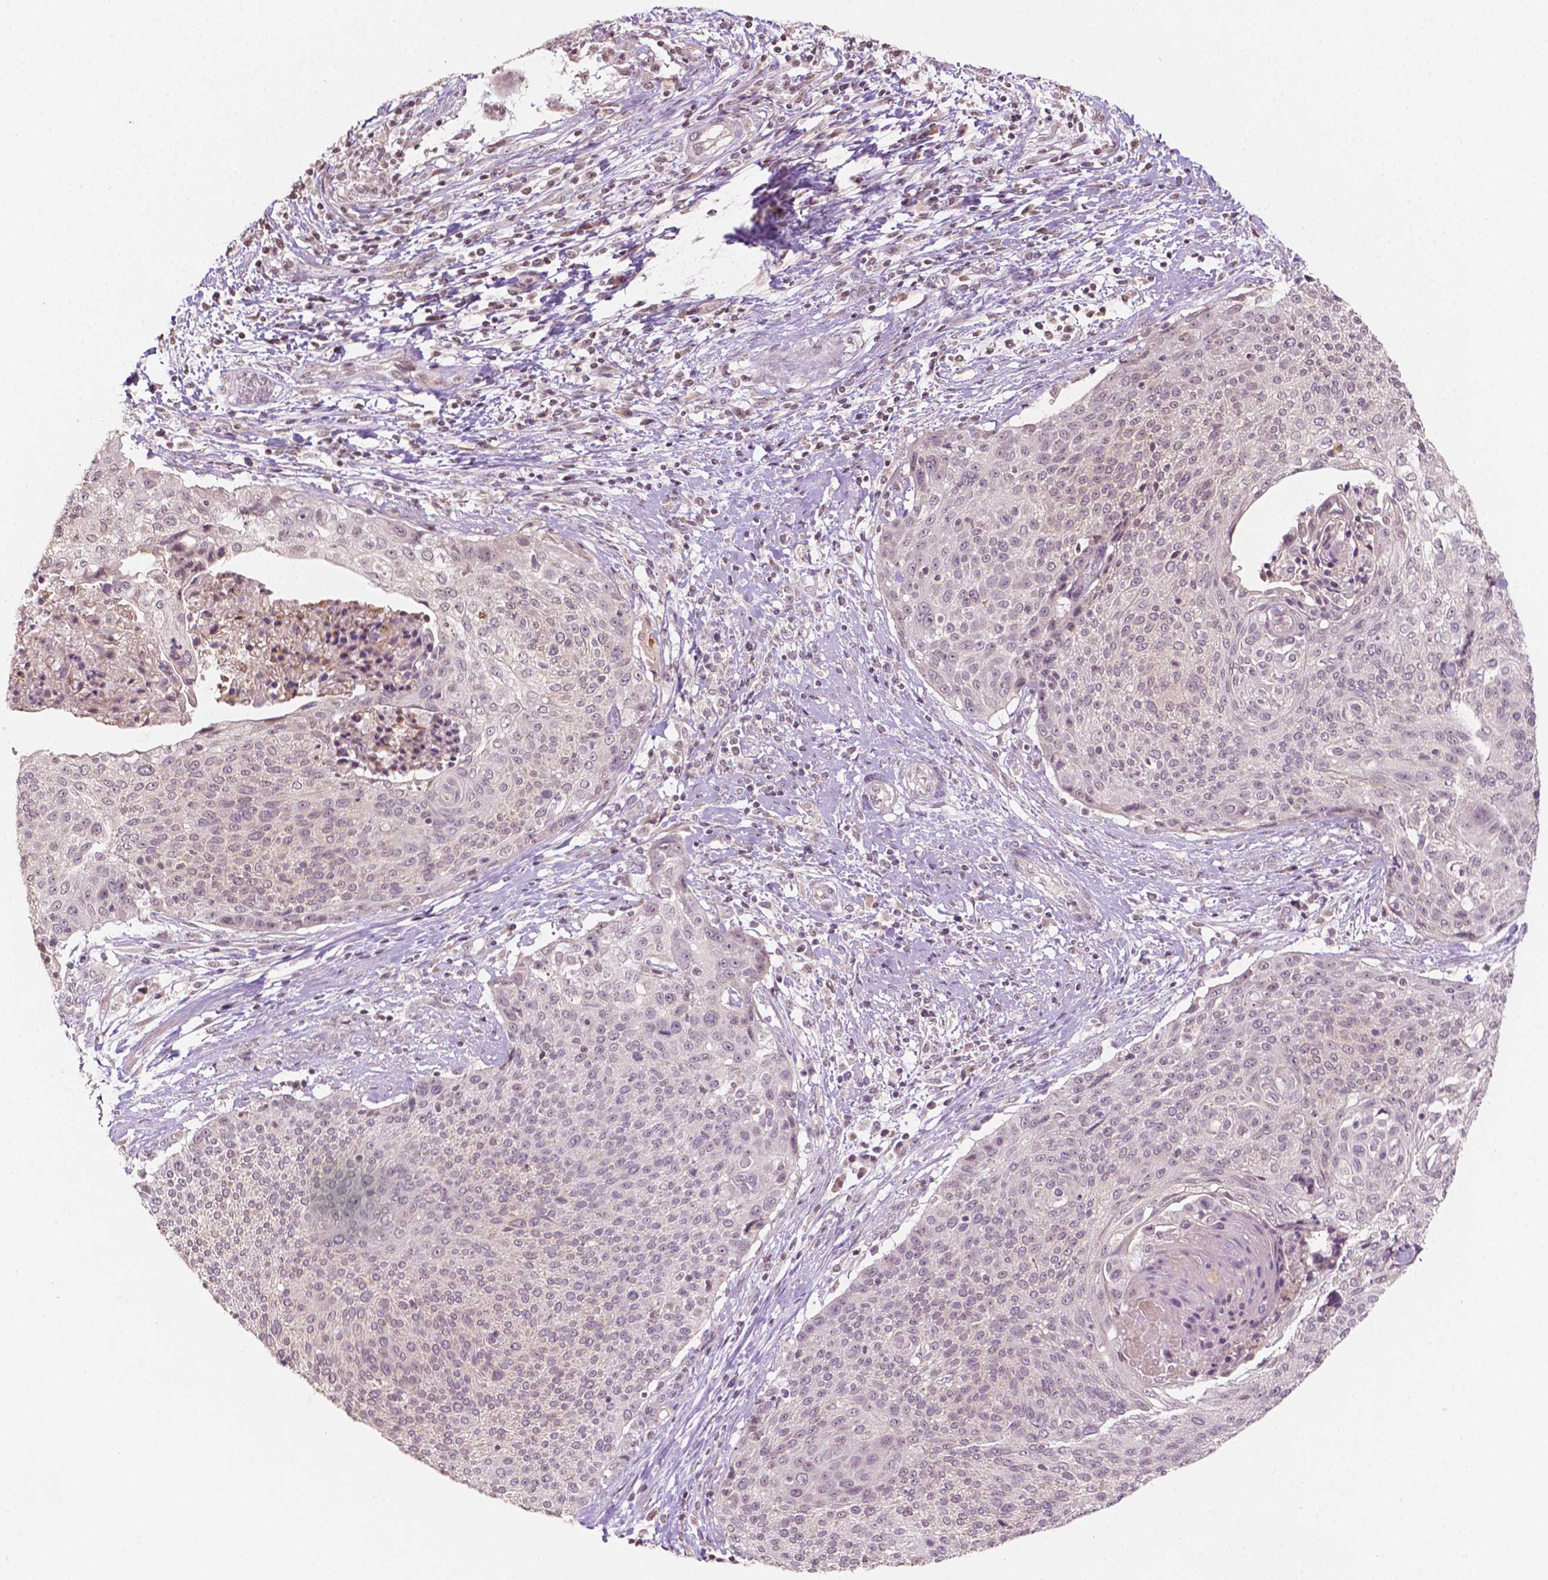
{"staining": {"intensity": "negative", "quantity": "none", "location": "none"}, "tissue": "cervical cancer", "cell_type": "Tumor cells", "image_type": "cancer", "snomed": [{"axis": "morphology", "description": "Squamous cell carcinoma, NOS"}, {"axis": "topography", "description": "Cervix"}], "caption": "DAB (3,3'-diaminobenzidine) immunohistochemical staining of human cervical cancer exhibits no significant positivity in tumor cells.", "gene": "NOS1AP", "patient": {"sex": "female", "age": 31}}